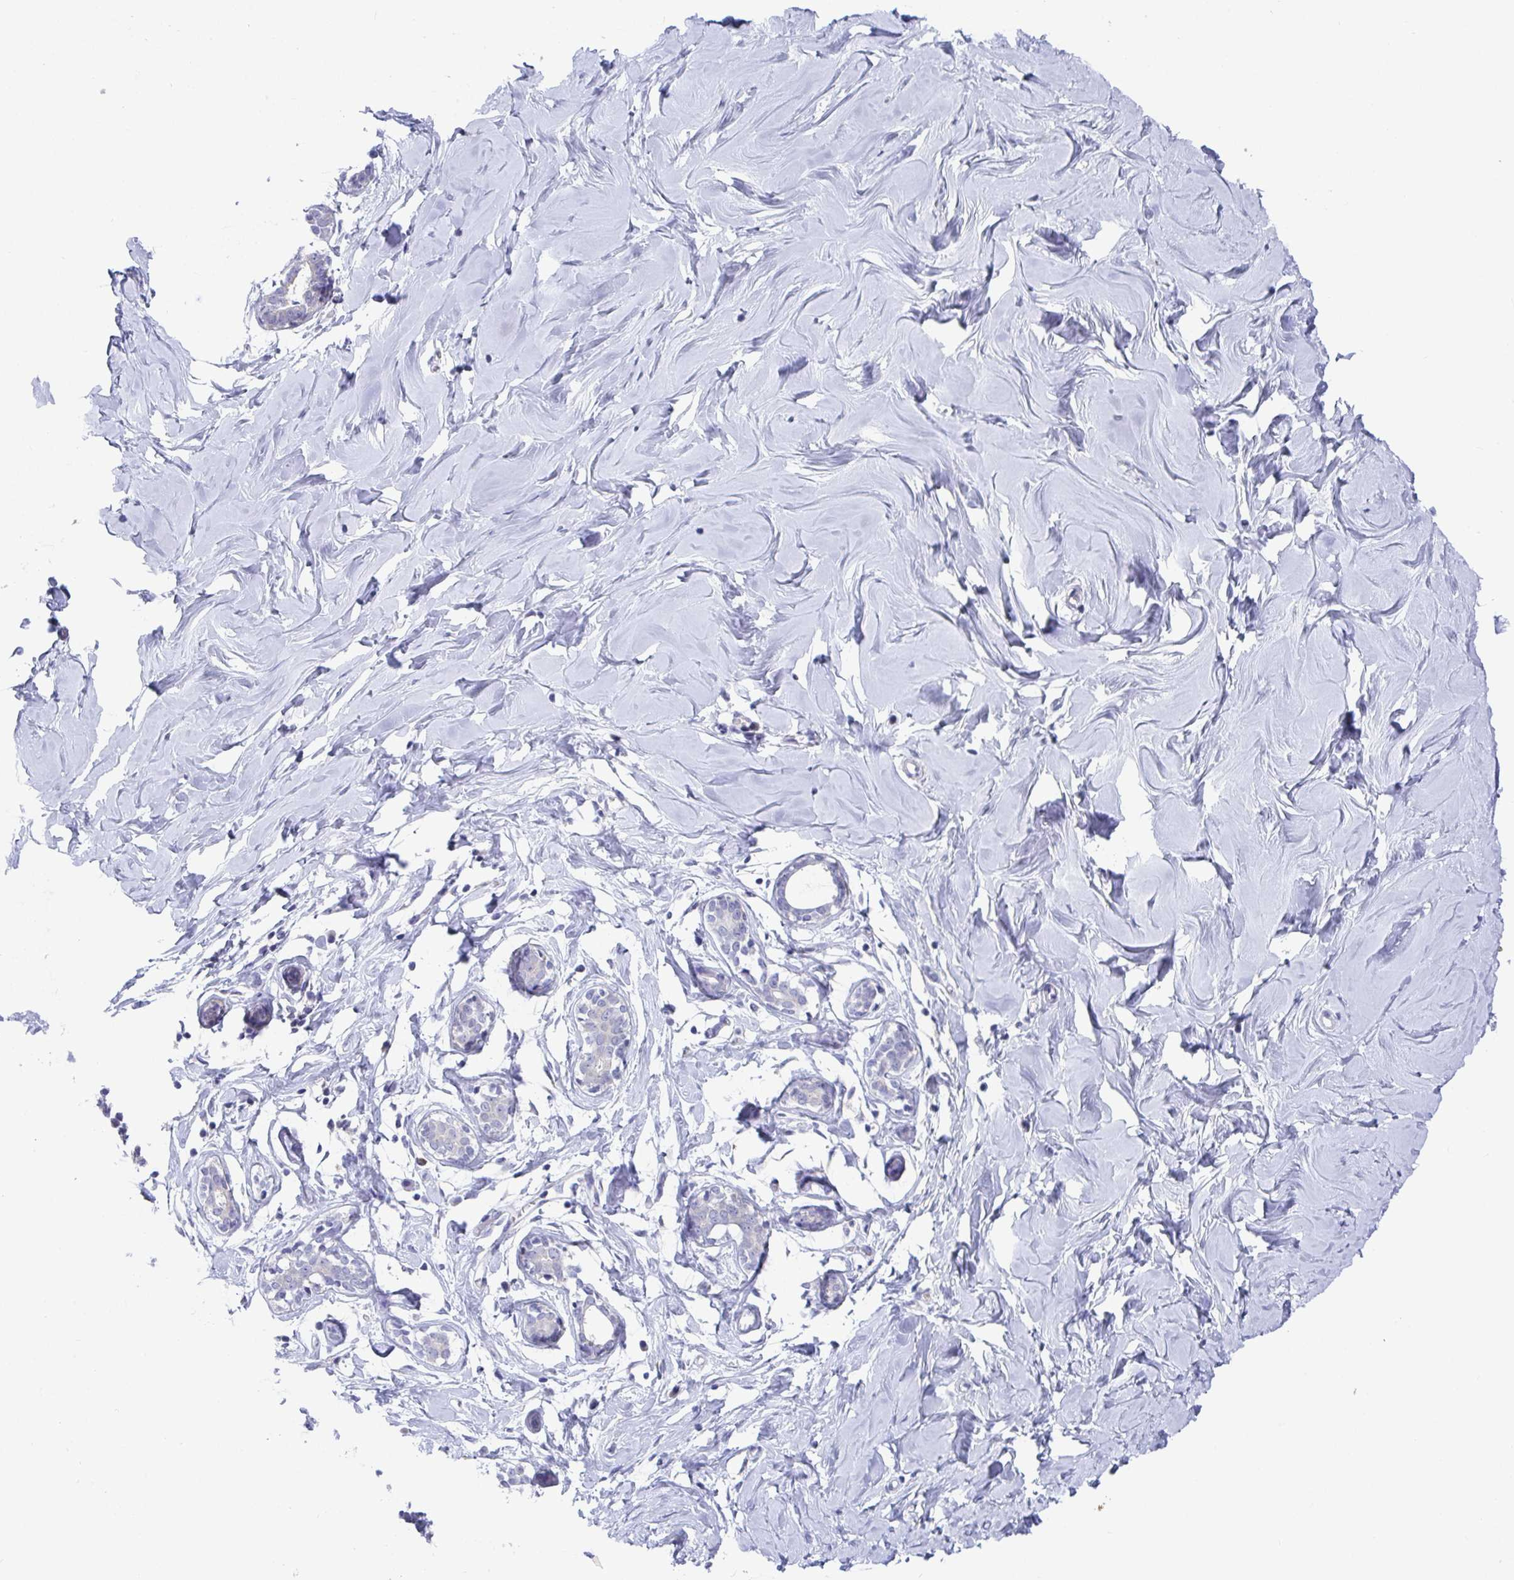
{"staining": {"intensity": "negative", "quantity": "none", "location": "none"}, "tissue": "breast", "cell_type": "Adipocytes", "image_type": "normal", "snomed": [{"axis": "morphology", "description": "Normal tissue, NOS"}, {"axis": "topography", "description": "Breast"}], "caption": "This is an IHC image of benign breast. There is no positivity in adipocytes.", "gene": "TAS2R39", "patient": {"sex": "female", "age": 27}}